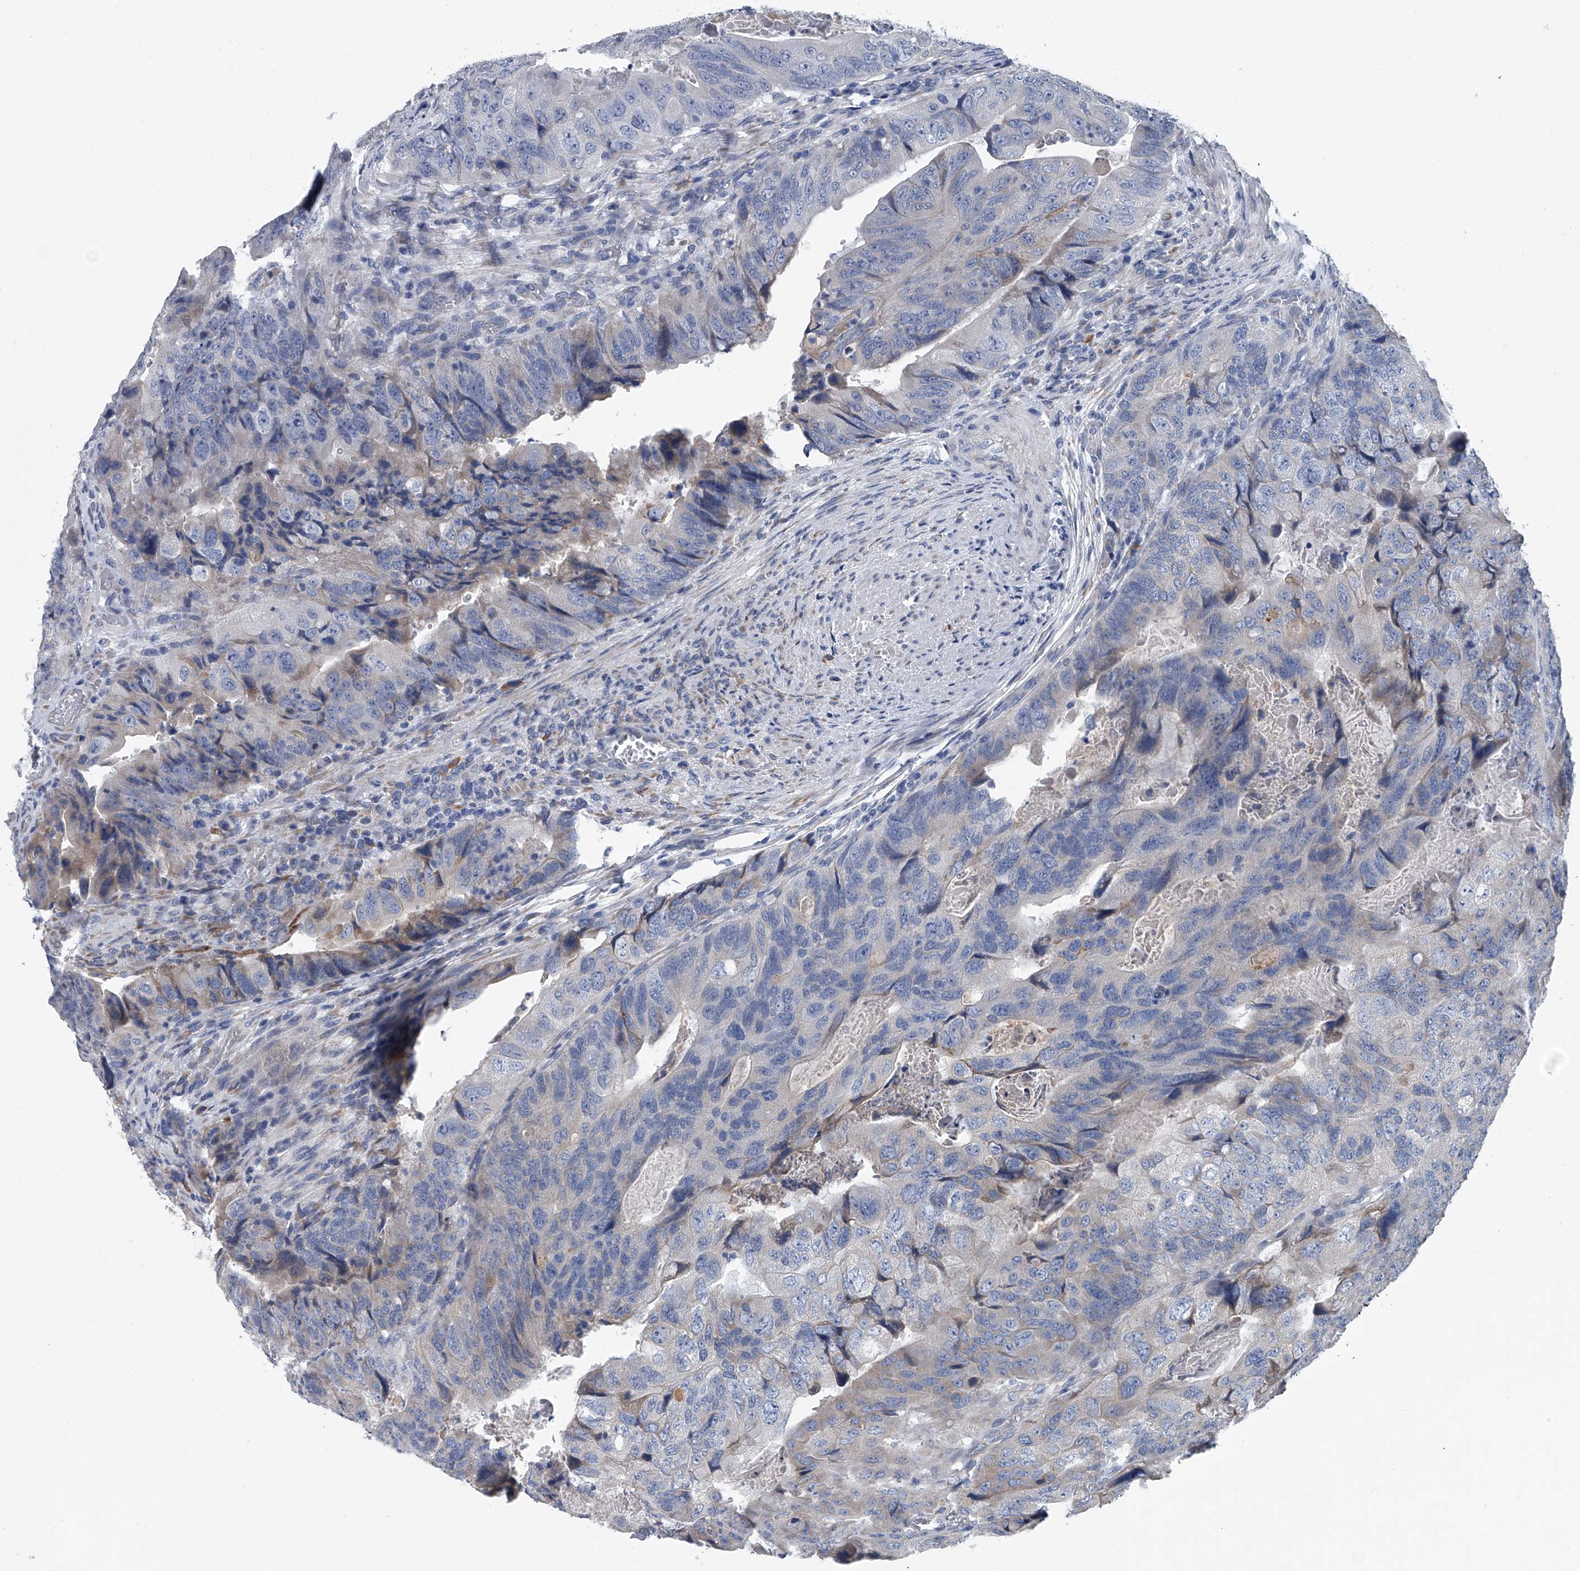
{"staining": {"intensity": "negative", "quantity": "none", "location": "none"}, "tissue": "colorectal cancer", "cell_type": "Tumor cells", "image_type": "cancer", "snomed": [{"axis": "morphology", "description": "Adenocarcinoma, NOS"}, {"axis": "topography", "description": "Rectum"}], "caption": "Tumor cells are negative for protein expression in human colorectal cancer. Brightfield microscopy of IHC stained with DAB (3,3'-diaminobenzidine) (brown) and hematoxylin (blue), captured at high magnification.", "gene": "ABCG1", "patient": {"sex": "male", "age": 63}}